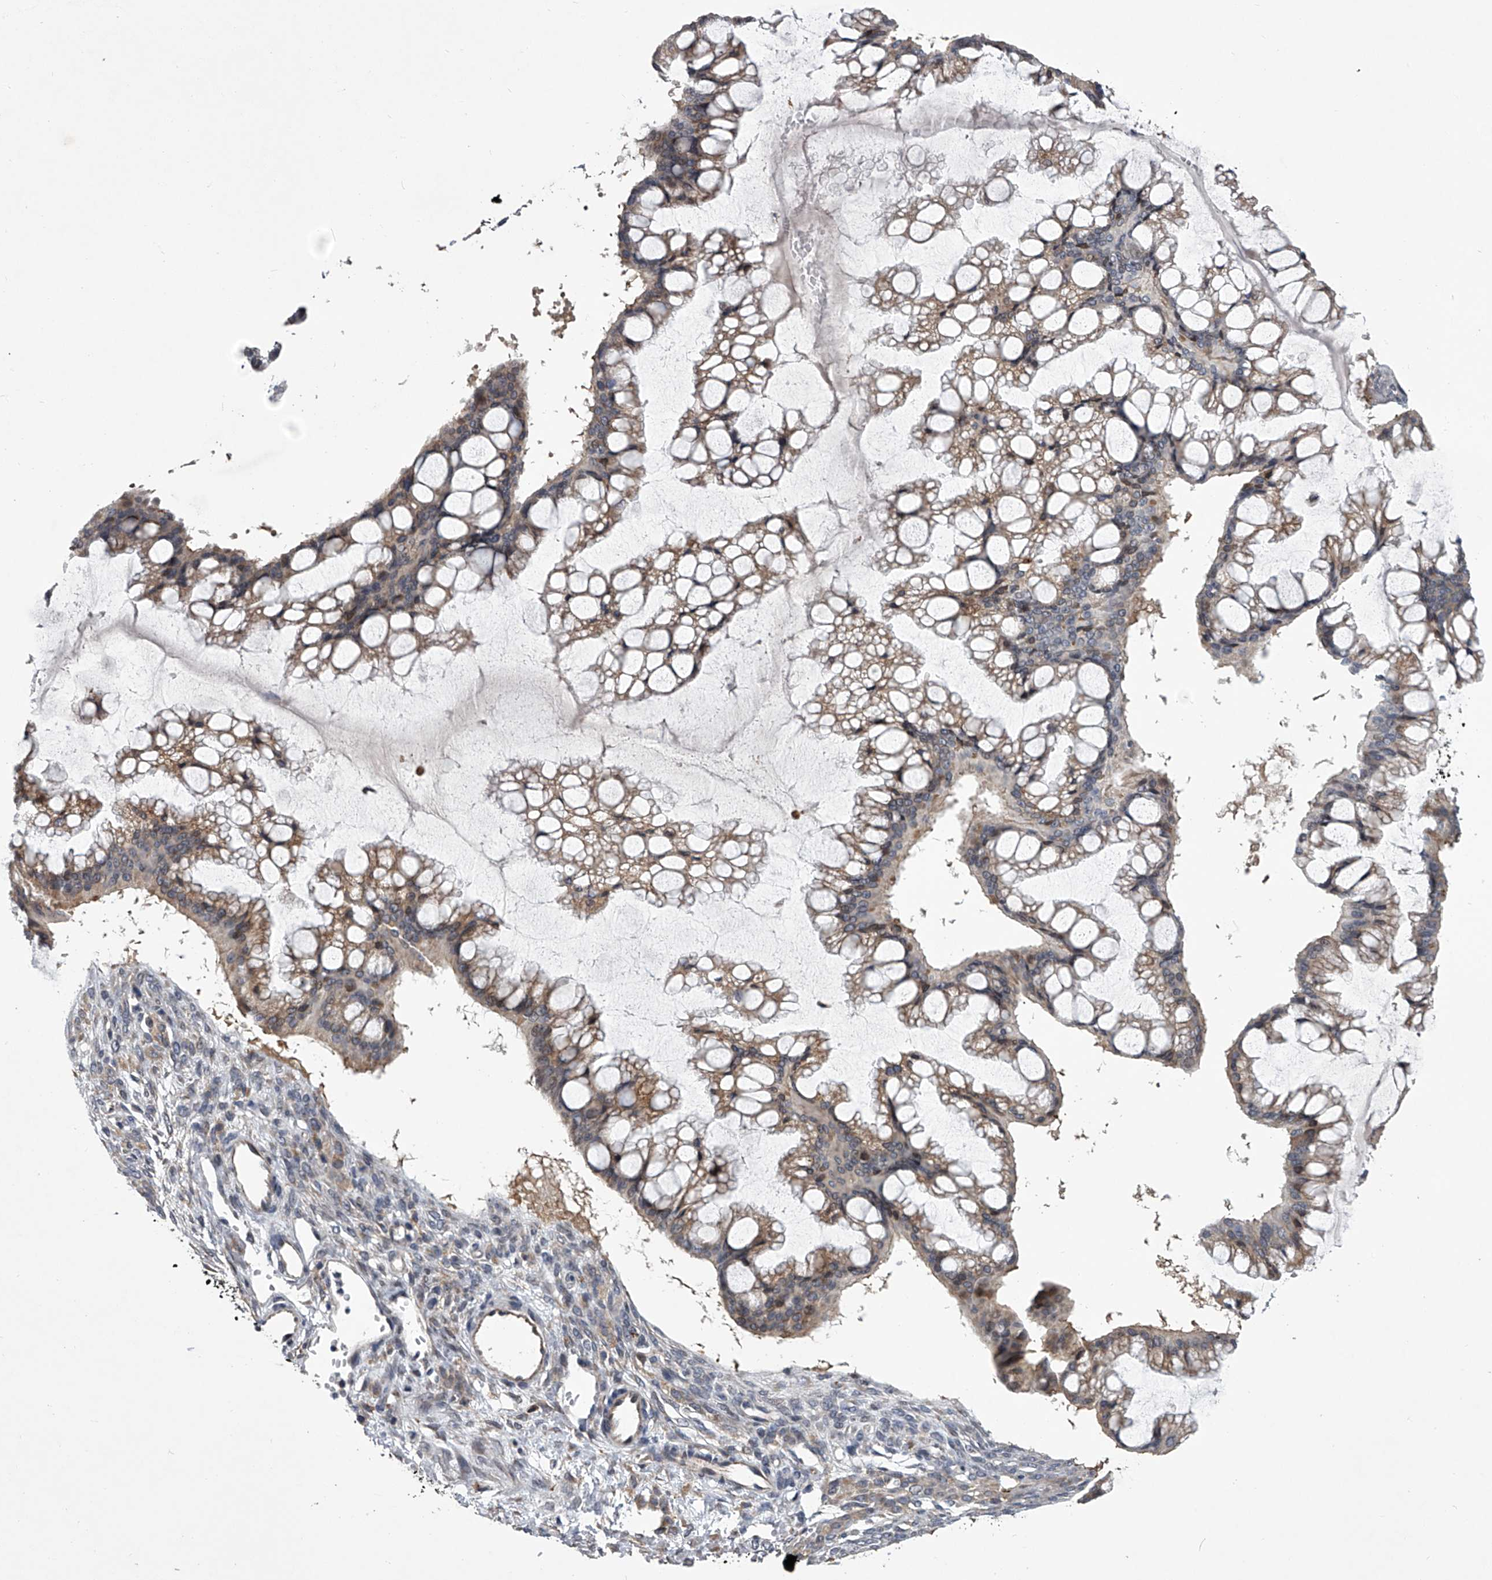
{"staining": {"intensity": "weak", "quantity": "25%-75%", "location": "cytoplasmic/membranous"}, "tissue": "ovarian cancer", "cell_type": "Tumor cells", "image_type": "cancer", "snomed": [{"axis": "morphology", "description": "Cystadenocarcinoma, mucinous, NOS"}, {"axis": "topography", "description": "Ovary"}], "caption": "Human ovarian cancer stained with a brown dye demonstrates weak cytoplasmic/membranous positive staining in approximately 25%-75% of tumor cells.", "gene": "TRIM8", "patient": {"sex": "female", "age": 73}}